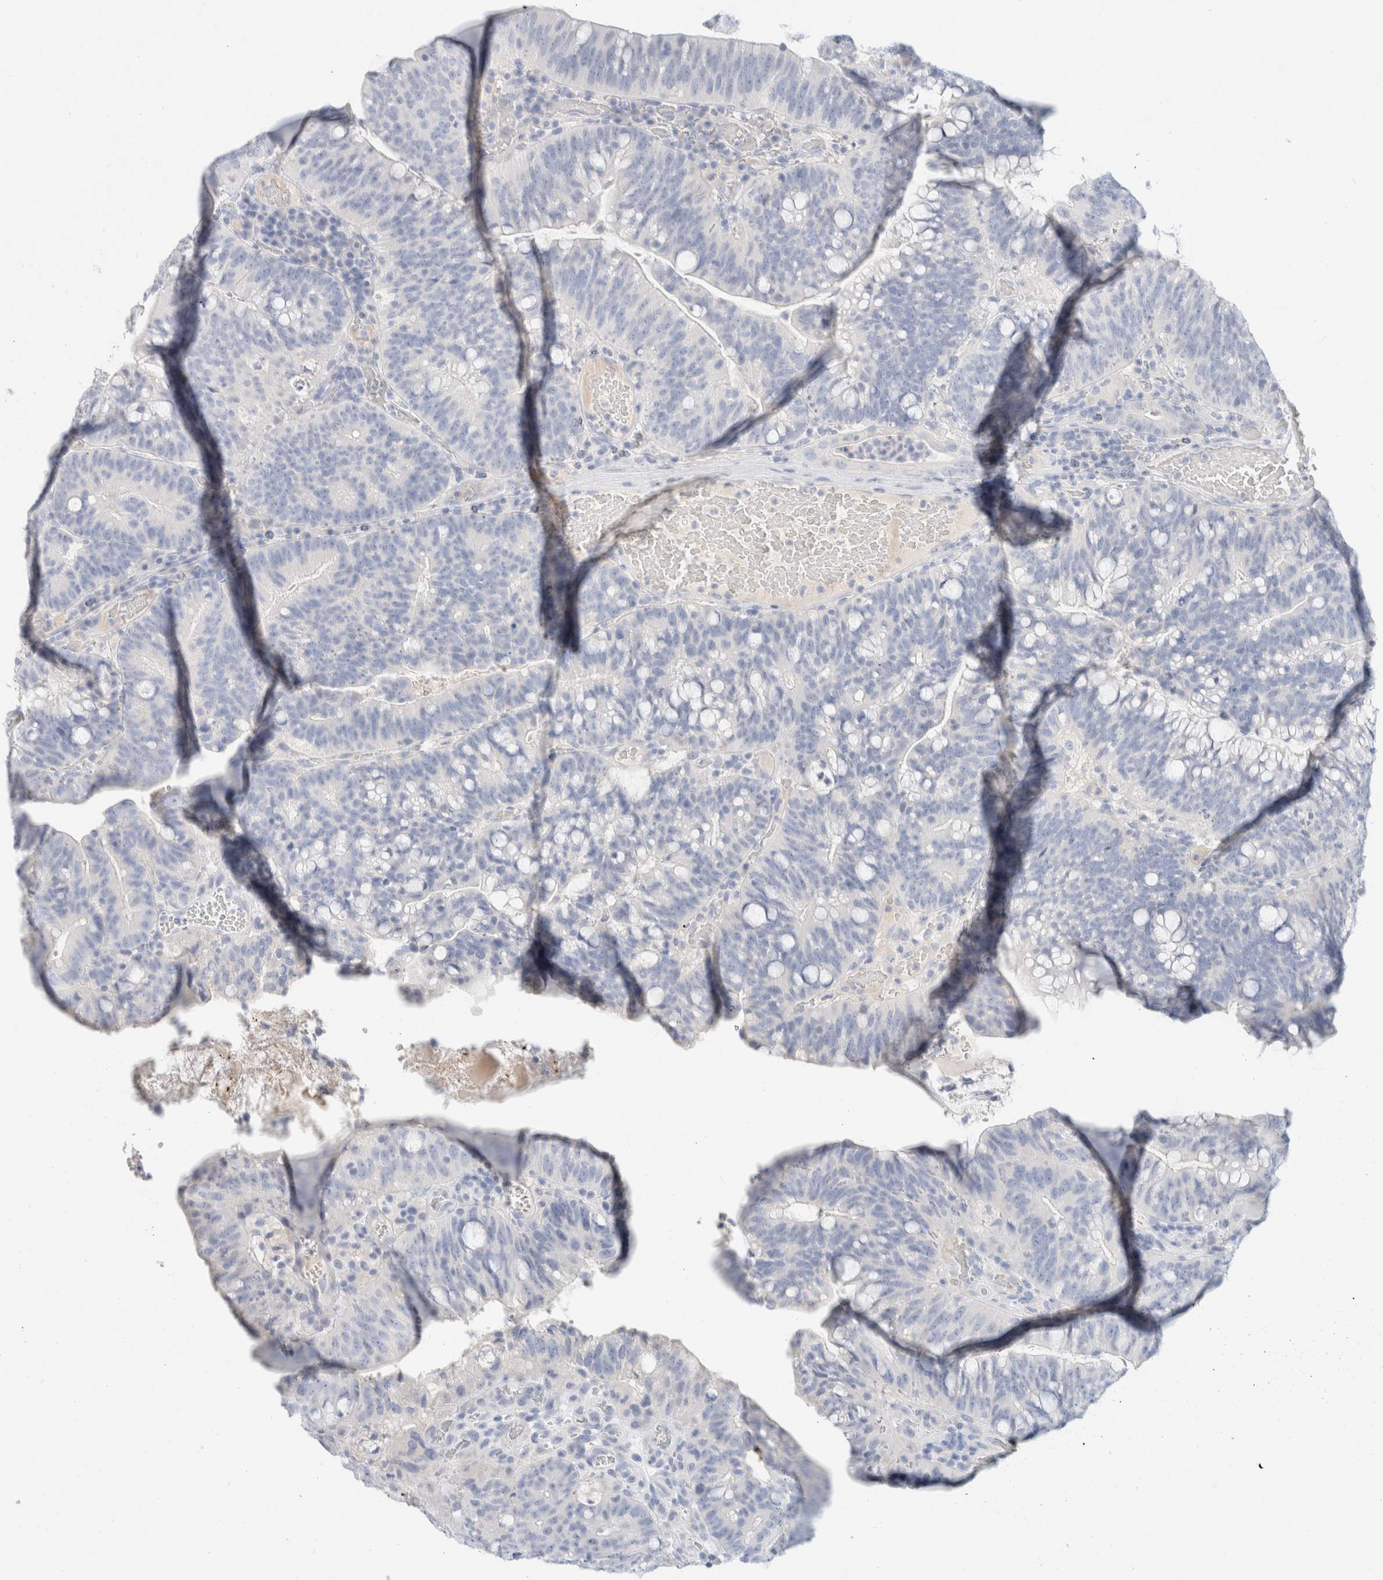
{"staining": {"intensity": "negative", "quantity": "none", "location": "none"}, "tissue": "colorectal cancer", "cell_type": "Tumor cells", "image_type": "cancer", "snomed": [{"axis": "morphology", "description": "Adenocarcinoma, NOS"}, {"axis": "topography", "description": "Colon"}], "caption": "Immunohistochemical staining of colorectal cancer reveals no significant expression in tumor cells. (Brightfield microscopy of DAB immunohistochemistry at high magnification).", "gene": "CPQ", "patient": {"sex": "female", "age": 66}}